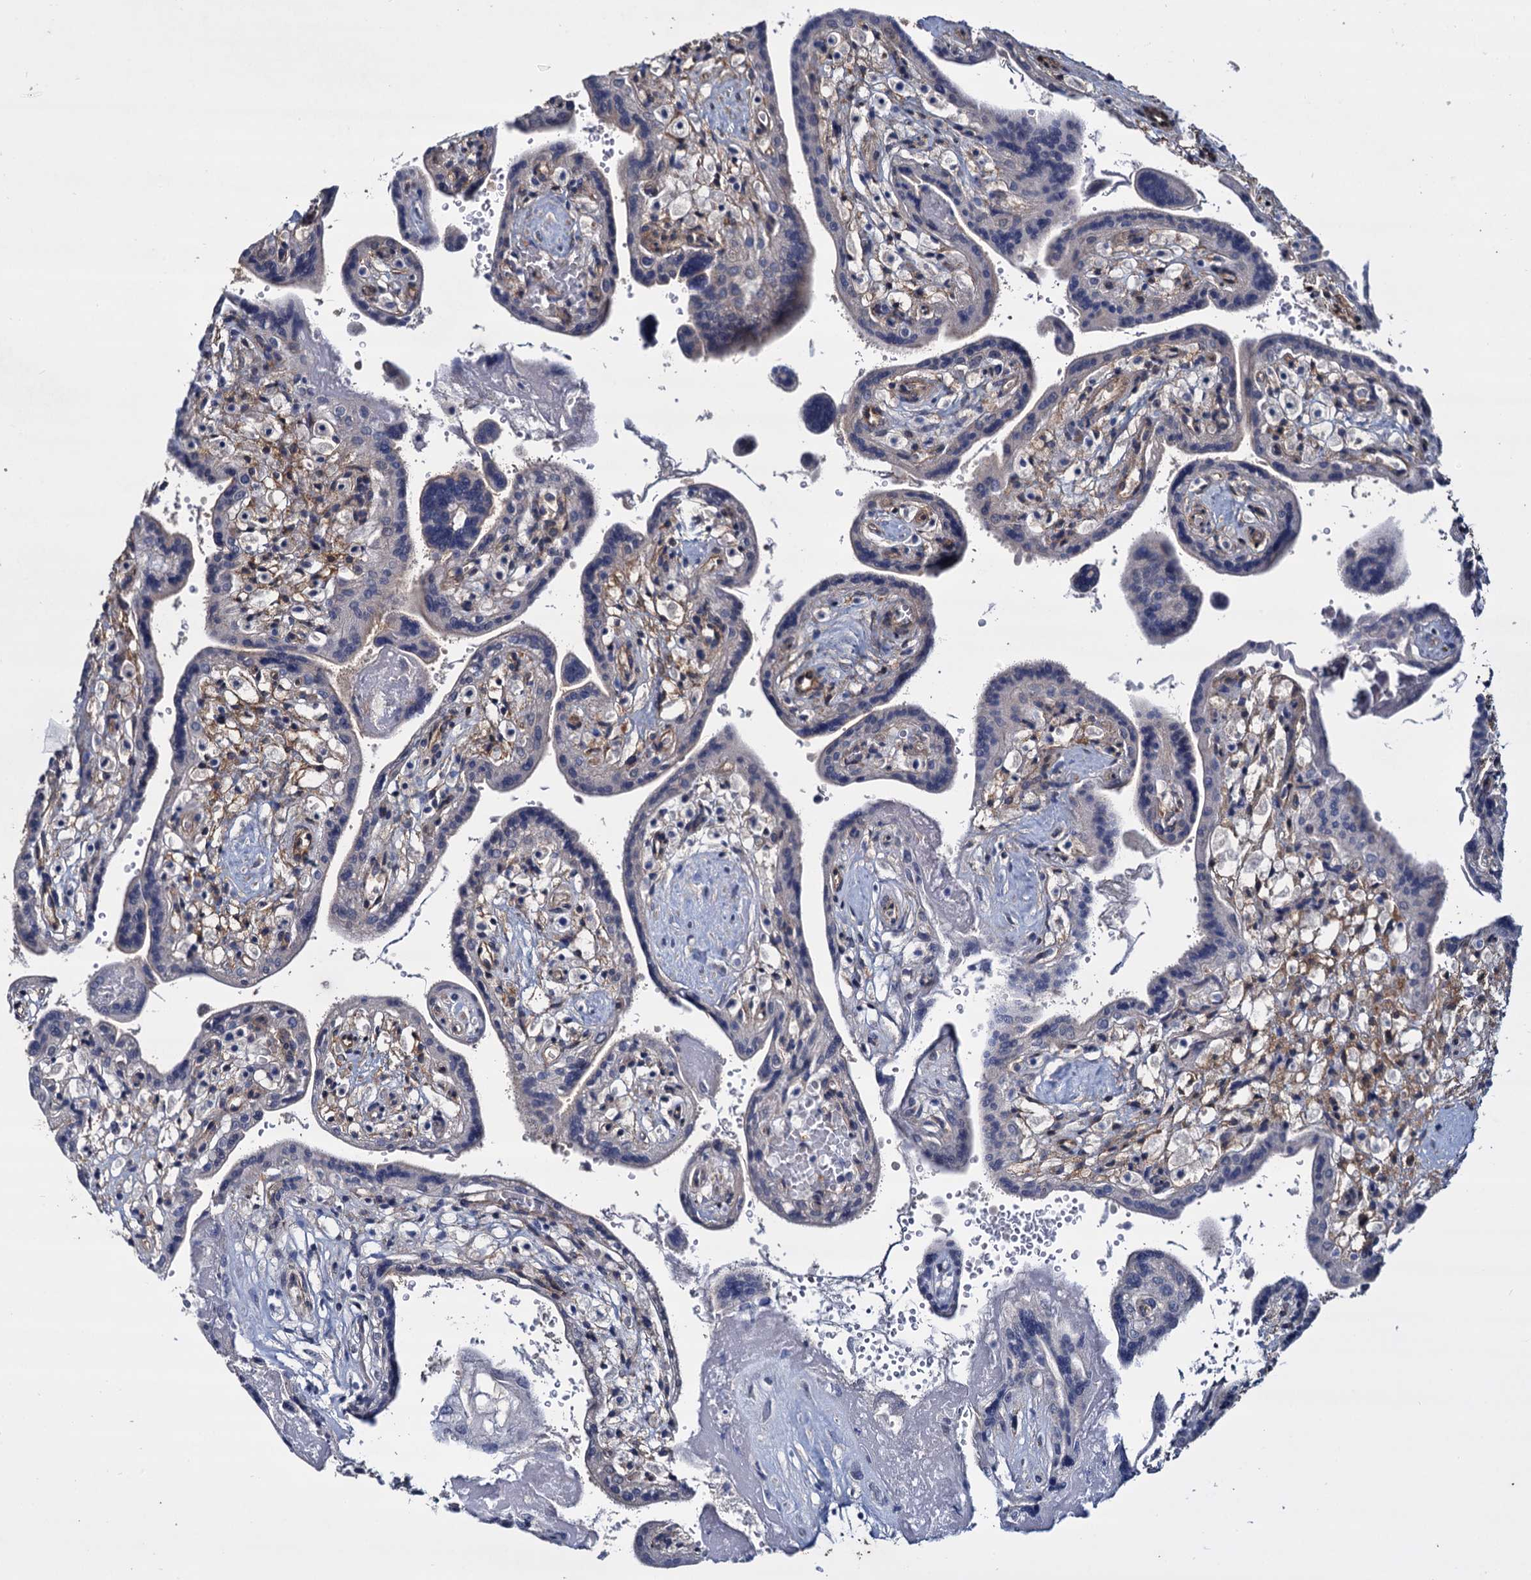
{"staining": {"intensity": "weak", "quantity": "<25%", "location": "cytoplasmic/membranous"}, "tissue": "placenta", "cell_type": "Trophoblastic cells", "image_type": "normal", "snomed": [{"axis": "morphology", "description": "Normal tissue, NOS"}, {"axis": "topography", "description": "Placenta"}], "caption": "High power microscopy micrograph of an immunohistochemistry (IHC) micrograph of normal placenta, revealing no significant positivity in trophoblastic cells.", "gene": "STXBP1", "patient": {"sex": "female", "age": 37}}